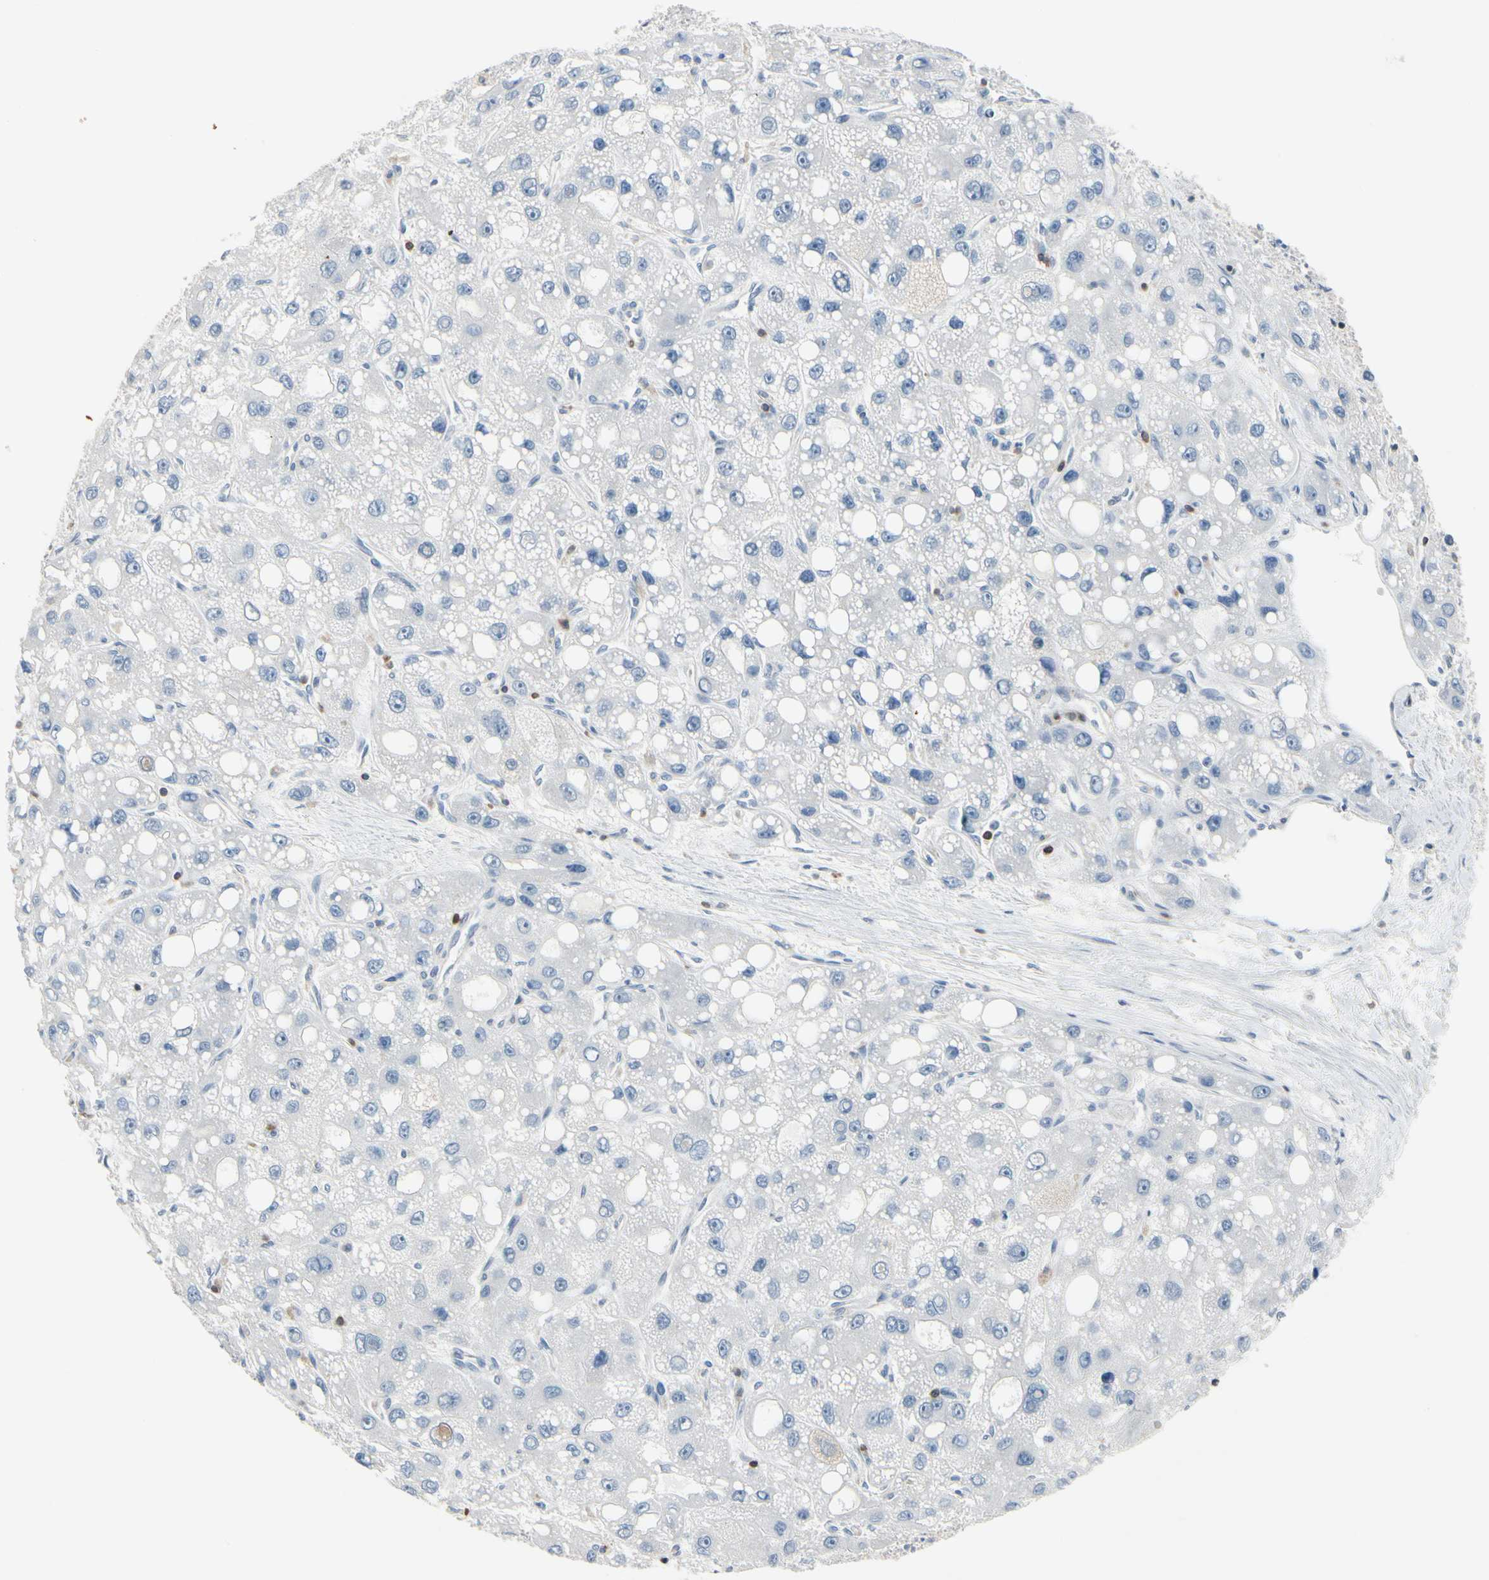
{"staining": {"intensity": "negative", "quantity": "none", "location": "none"}, "tissue": "liver cancer", "cell_type": "Tumor cells", "image_type": "cancer", "snomed": [{"axis": "morphology", "description": "Carcinoma, Hepatocellular, NOS"}, {"axis": "topography", "description": "Liver"}], "caption": "Tumor cells show no significant protein staining in liver cancer (hepatocellular carcinoma).", "gene": "NFATC2", "patient": {"sex": "male", "age": 55}}